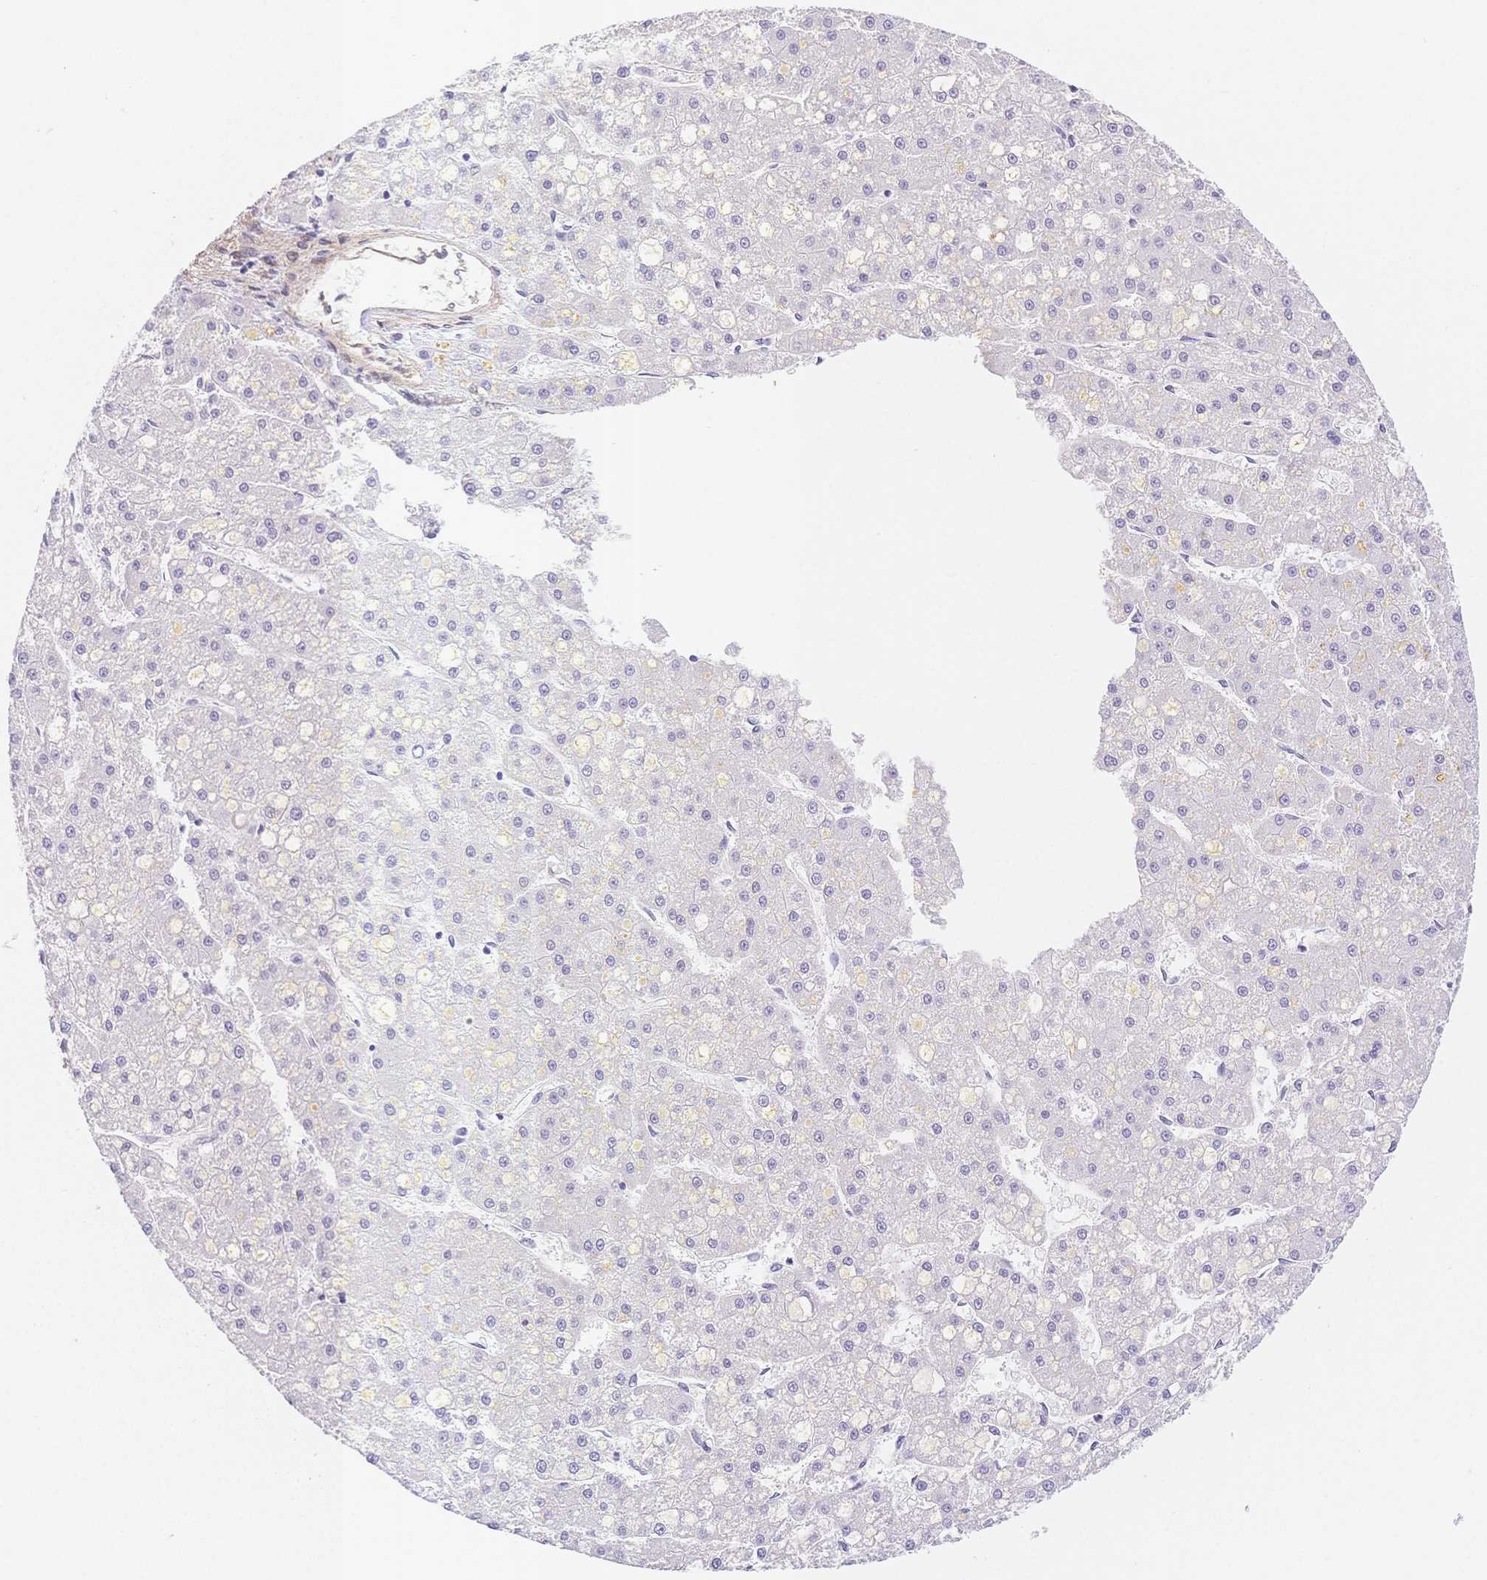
{"staining": {"intensity": "negative", "quantity": "none", "location": "none"}, "tissue": "liver cancer", "cell_type": "Tumor cells", "image_type": "cancer", "snomed": [{"axis": "morphology", "description": "Carcinoma, Hepatocellular, NOS"}, {"axis": "topography", "description": "Liver"}], "caption": "Hepatocellular carcinoma (liver) was stained to show a protein in brown. There is no significant positivity in tumor cells.", "gene": "CSN1S1", "patient": {"sex": "male", "age": 67}}